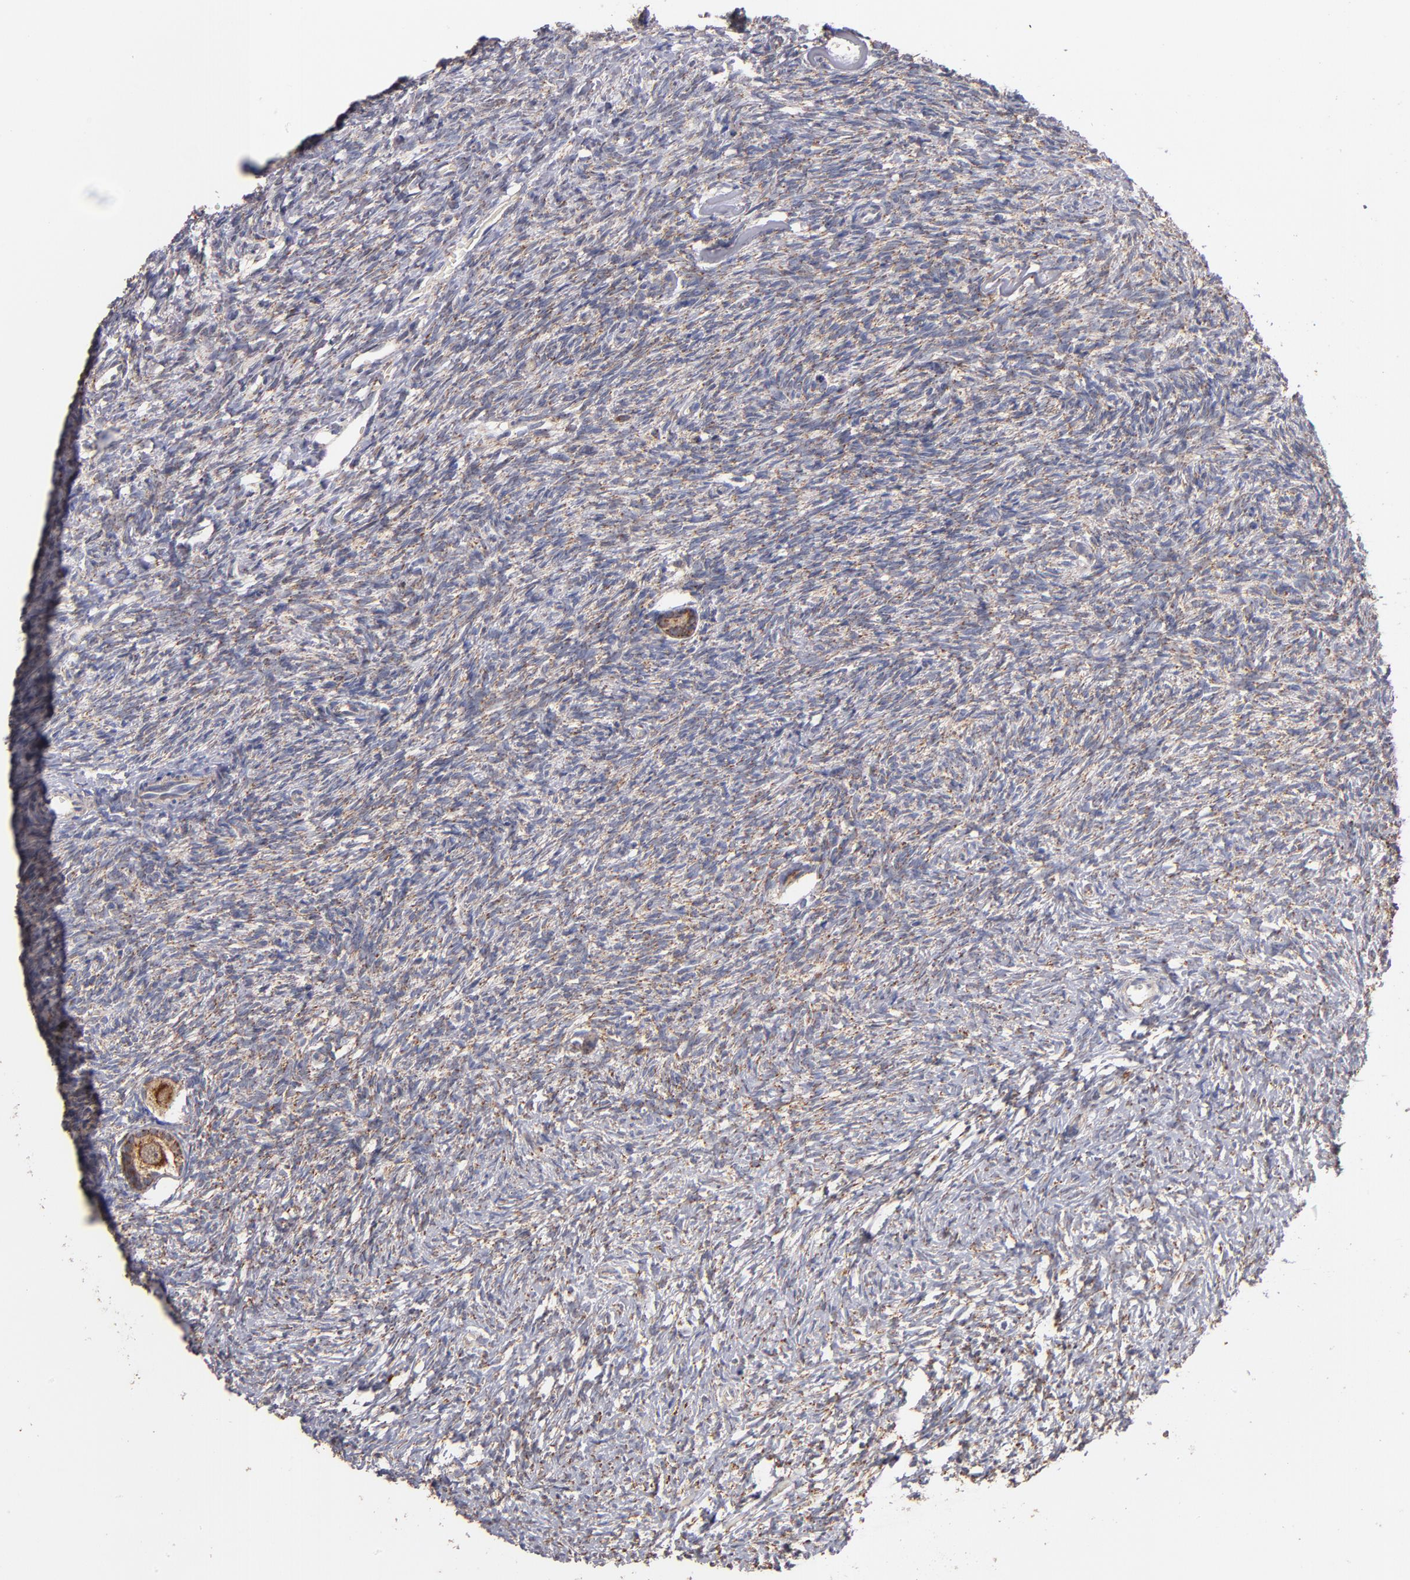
{"staining": {"intensity": "moderate", "quantity": ">75%", "location": "cytoplasmic/membranous"}, "tissue": "ovary", "cell_type": "Follicle cells", "image_type": "normal", "snomed": [{"axis": "morphology", "description": "Normal tissue, NOS"}, {"axis": "topography", "description": "Ovary"}], "caption": "This is a photomicrograph of immunohistochemistry staining of normal ovary, which shows moderate positivity in the cytoplasmic/membranous of follicle cells.", "gene": "DIABLO", "patient": {"sex": "female", "age": 35}}